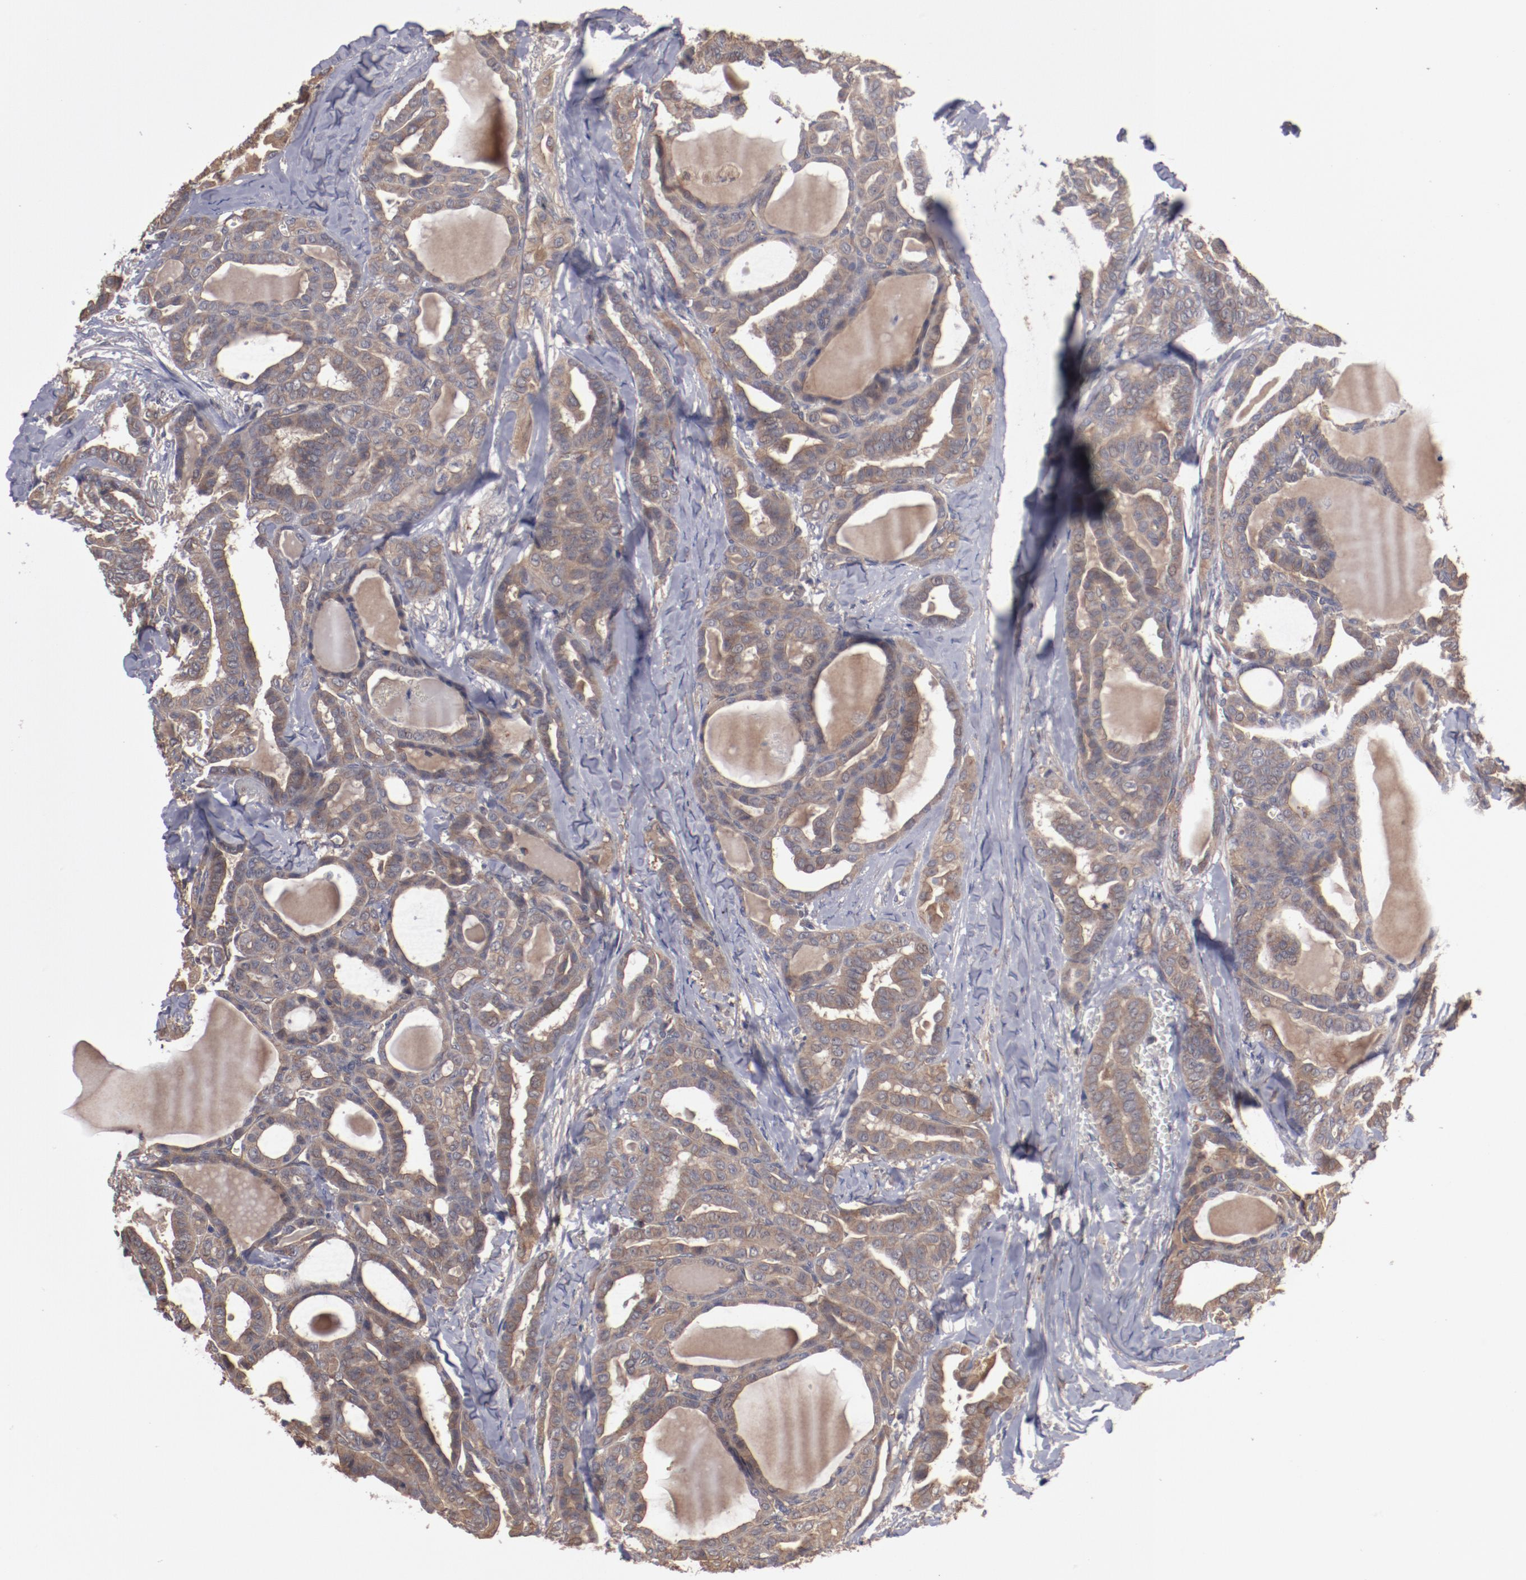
{"staining": {"intensity": "moderate", "quantity": ">75%", "location": "cytoplasmic/membranous"}, "tissue": "thyroid cancer", "cell_type": "Tumor cells", "image_type": "cancer", "snomed": [{"axis": "morphology", "description": "Carcinoma, NOS"}, {"axis": "topography", "description": "Thyroid gland"}], "caption": "High-power microscopy captured an immunohistochemistry (IHC) photomicrograph of thyroid cancer (carcinoma), revealing moderate cytoplasmic/membranous positivity in about >75% of tumor cells. The staining was performed using DAB (3,3'-diaminobenzidine), with brown indicating positive protein expression. Nuclei are stained blue with hematoxylin.", "gene": "DNAAF2", "patient": {"sex": "female", "age": 91}}